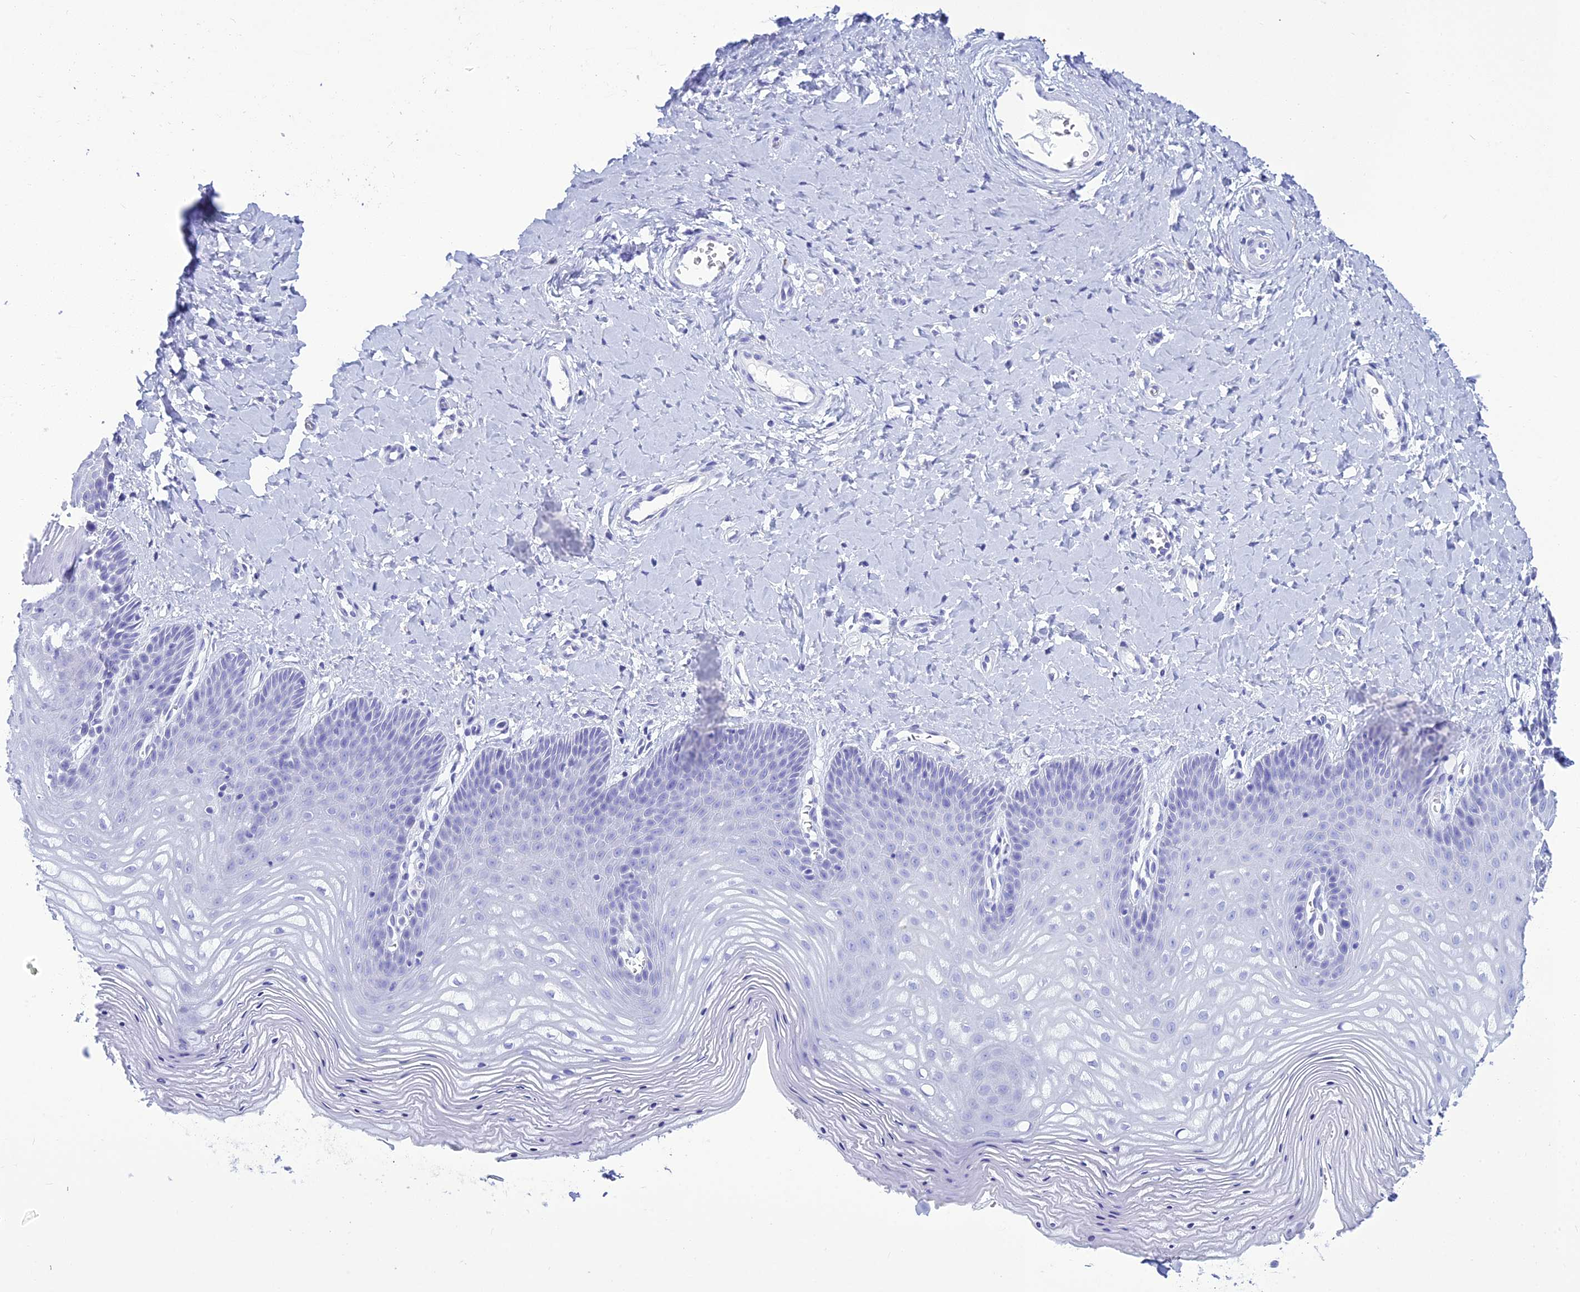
{"staining": {"intensity": "negative", "quantity": "none", "location": "none"}, "tissue": "vagina", "cell_type": "Squamous epithelial cells", "image_type": "normal", "snomed": [{"axis": "morphology", "description": "Normal tissue, NOS"}, {"axis": "topography", "description": "Vagina"}], "caption": "DAB (3,3'-diaminobenzidine) immunohistochemical staining of unremarkable human vagina reveals no significant expression in squamous epithelial cells.", "gene": "ZNF442", "patient": {"sex": "female", "age": 65}}